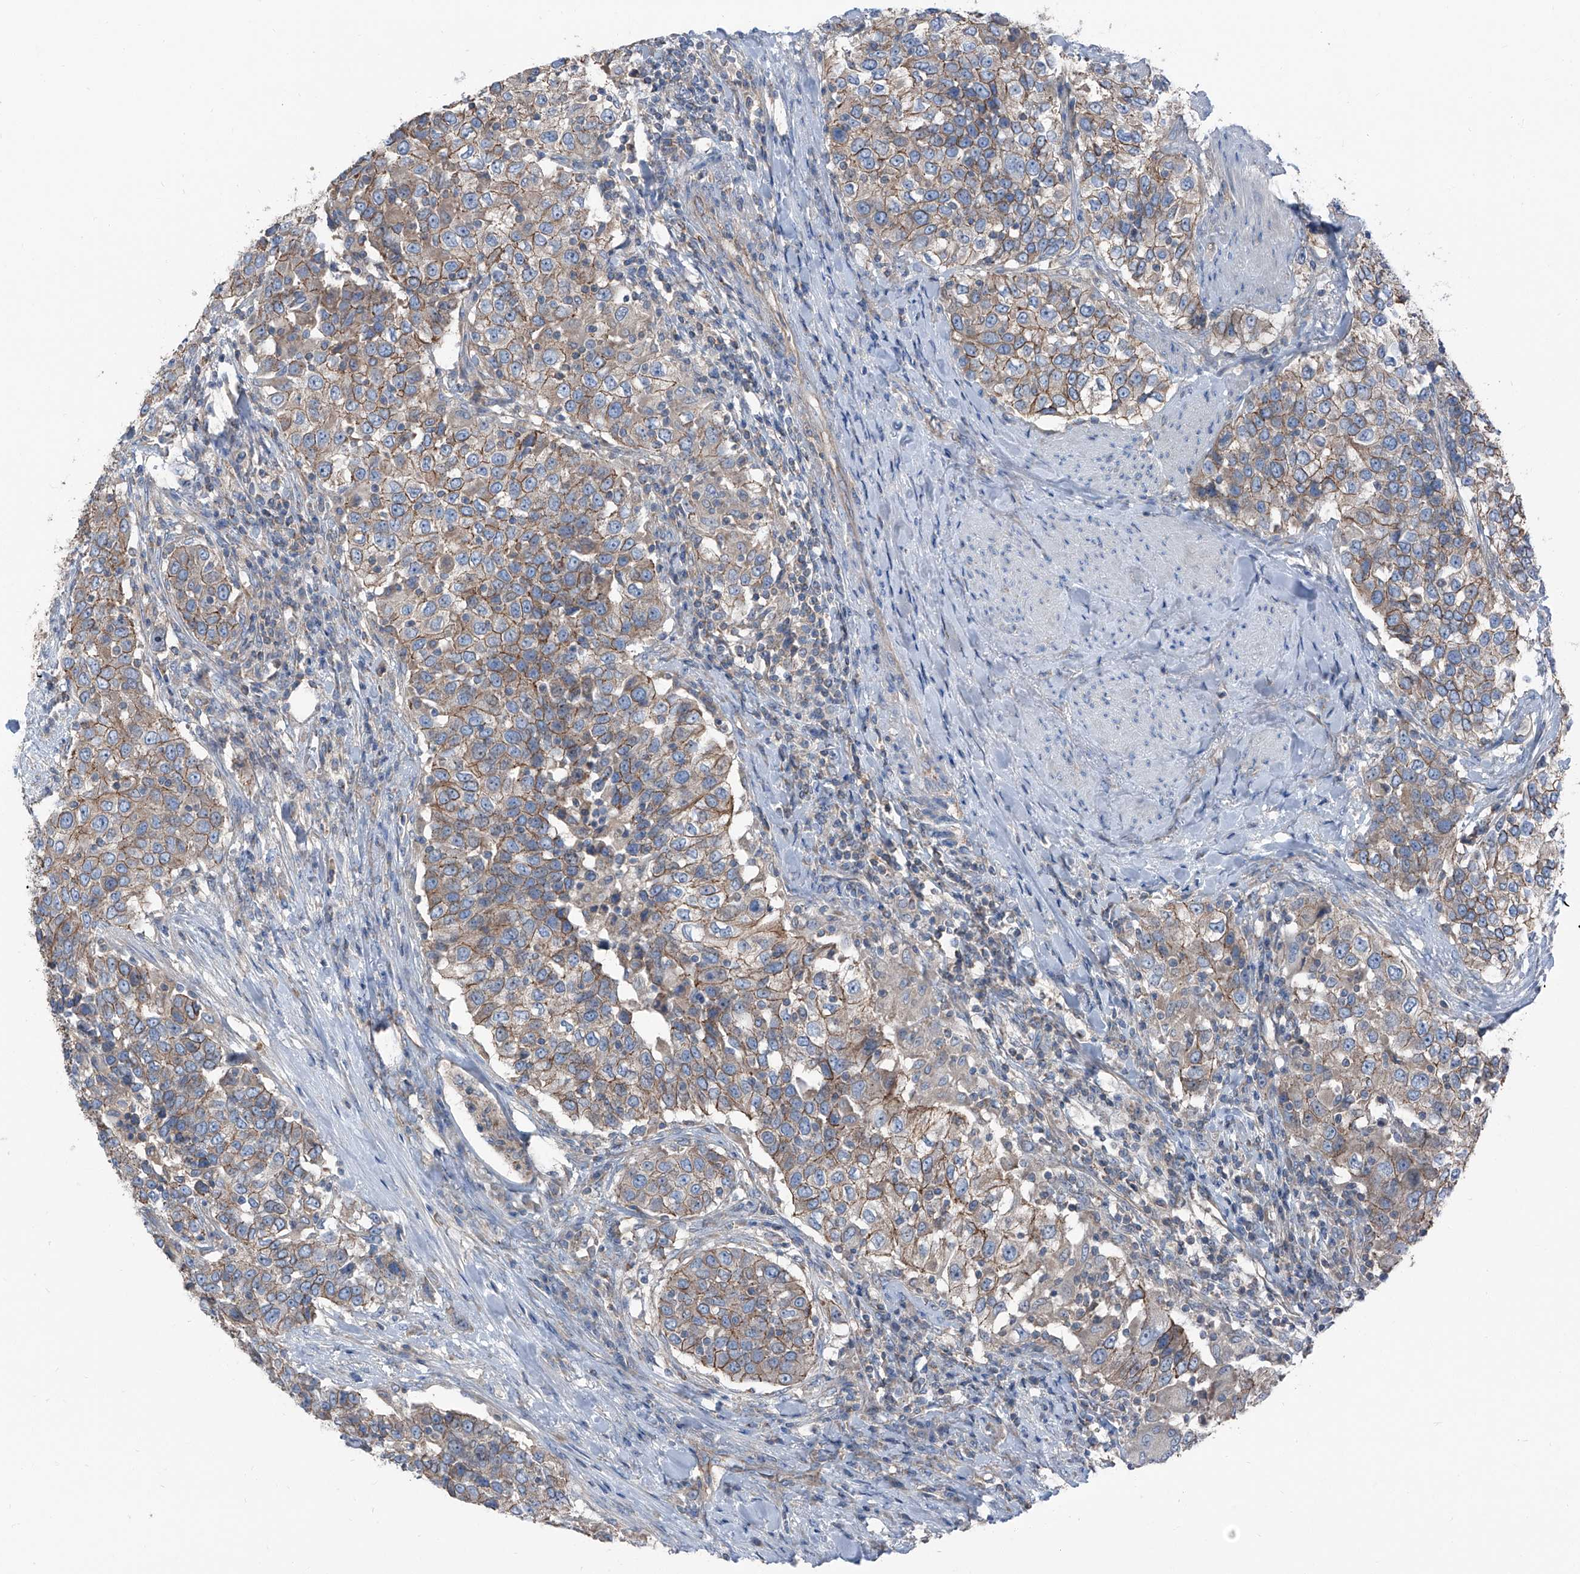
{"staining": {"intensity": "moderate", "quantity": ">75%", "location": "cytoplasmic/membranous"}, "tissue": "urothelial cancer", "cell_type": "Tumor cells", "image_type": "cancer", "snomed": [{"axis": "morphology", "description": "Urothelial carcinoma, High grade"}, {"axis": "topography", "description": "Urinary bladder"}], "caption": "There is medium levels of moderate cytoplasmic/membranous expression in tumor cells of urothelial cancer, as demonstrated by immunohistochemical staining (brown color).", "gene": "GPR142", "patient": {"sex": "female", "age": 80}}